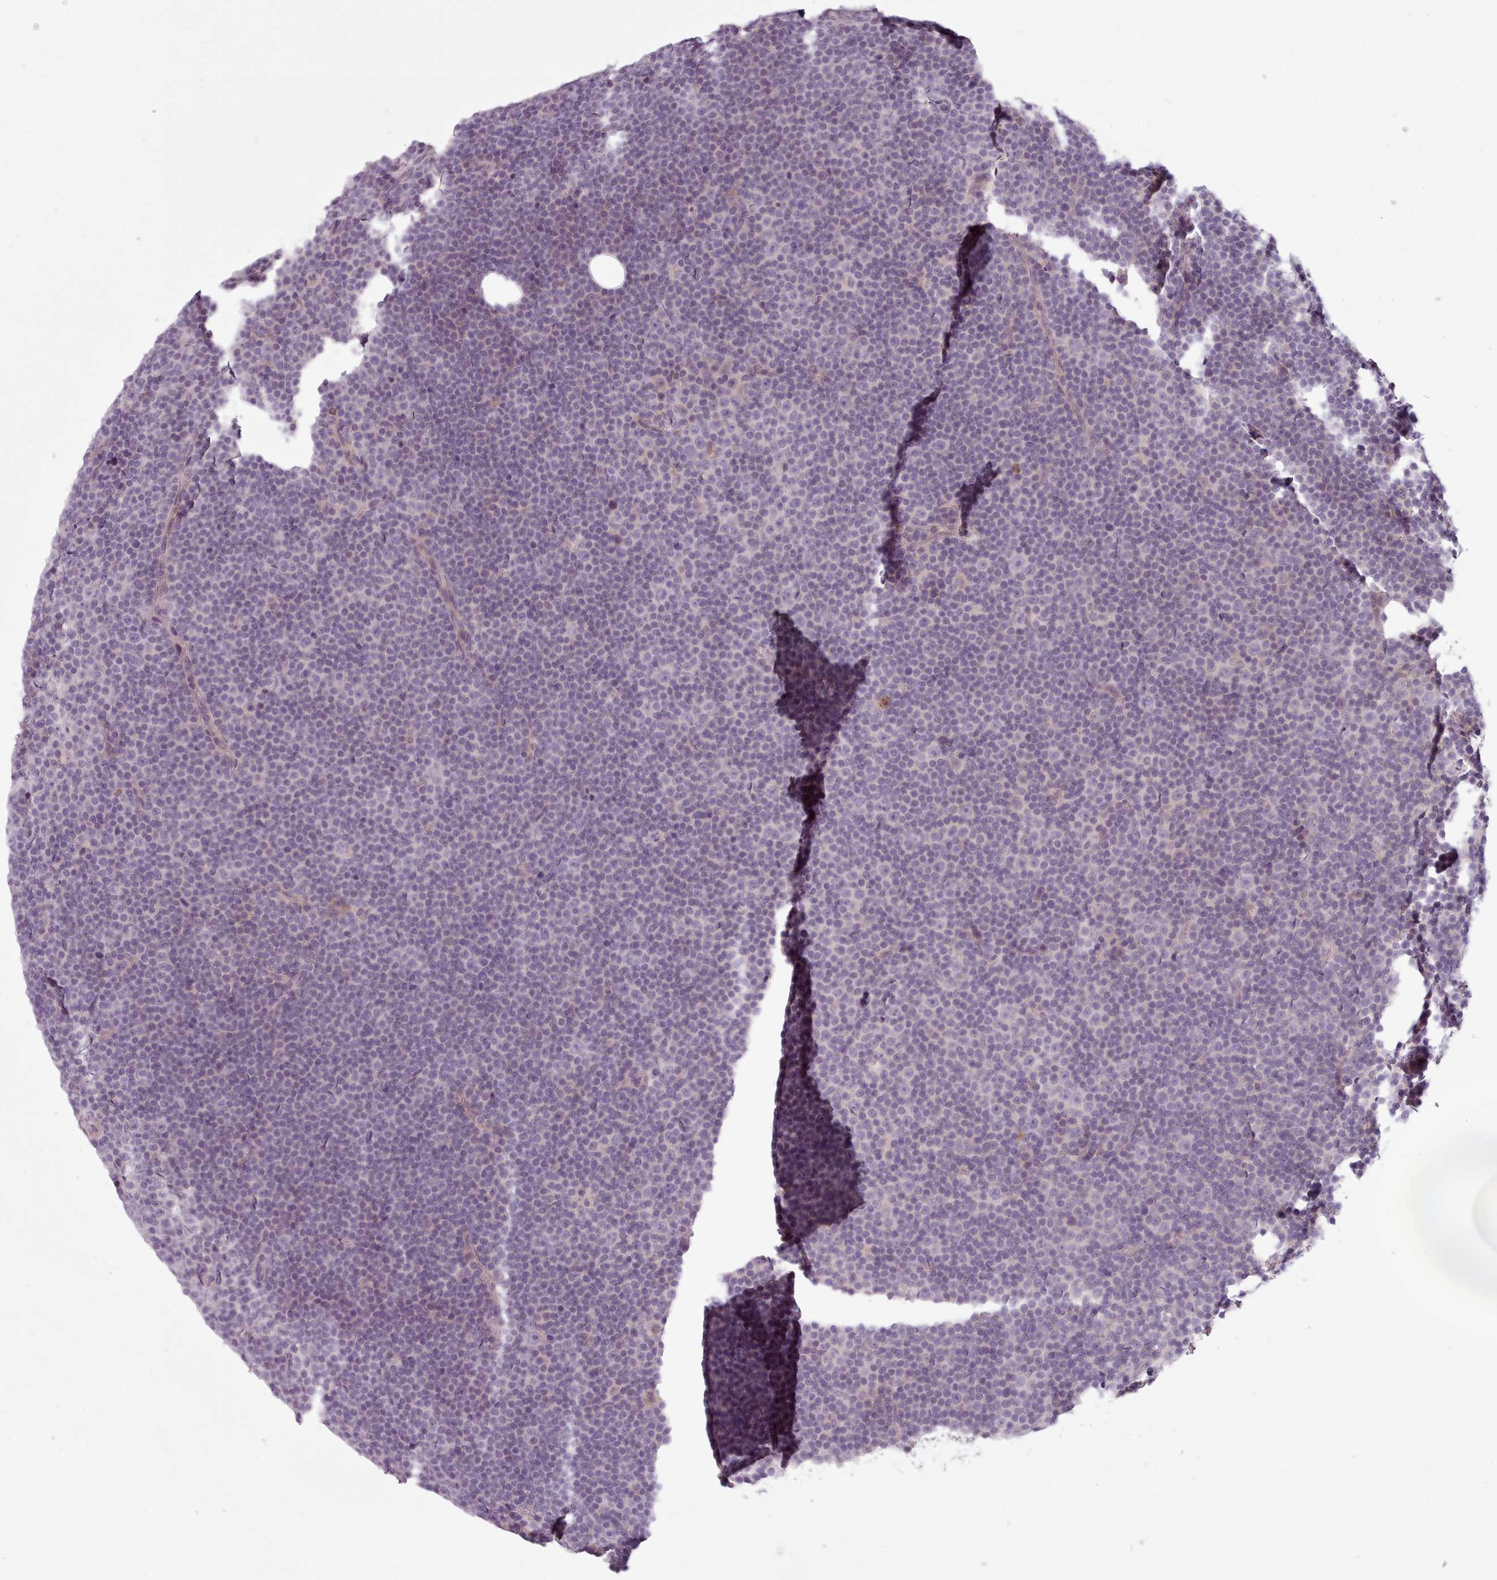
{"staining": {"intensity": "negative", "quantity": "none", "location": "none"}, "tissue": "lymphoma", "cell_type": "Tumor cells", "image_type": "cancer", "snomed": [{"axis": "morphology", "description": "Malignant lymphoma, non-Hodgkin's type, Low grade"}, {"axis": "topography", "description": "Lymph node"}], "caption": "Low-grade malignant lymphoma, non-Hodgkin's type stained for a protein using immunohistochemistry (IHC) demonstrates no expression tumor cells.", "gene": "LAPTM5", "patient": {"sex": "female", "age": 67}}